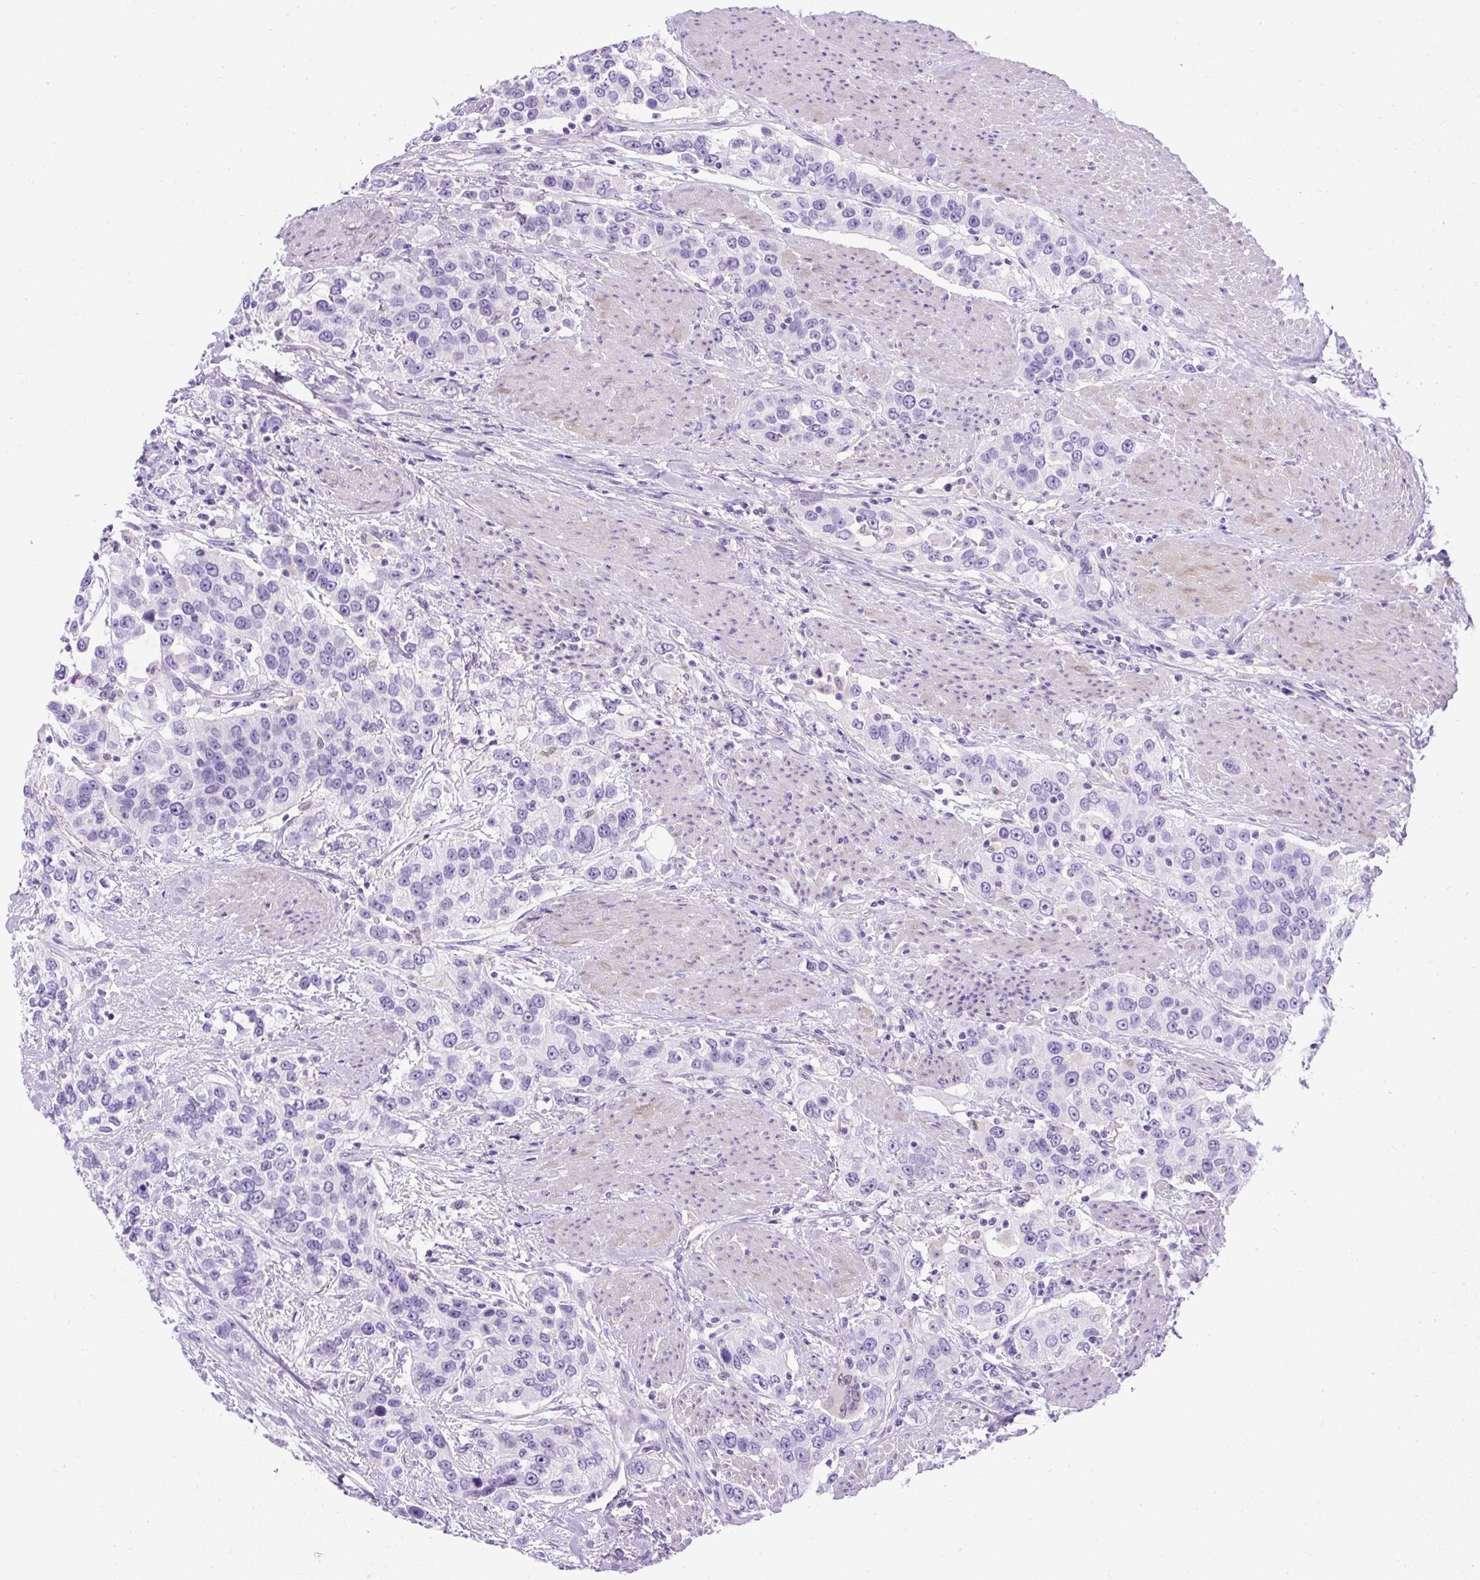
{"staining": {"intensity": "negative", "quantity": "none", "location": "none"}, "tissue": "urothelial cancer", "cell_type": "Tumor cells", "image_type": "cancer", "snomed": [{"axis": "morphology", "description": "Urothelial carcinoma, High grade"}, {"axis": "topography", "description": "Urinary bladder"}], "caption": "Immunohistochemistry (IHC) image of human high-grade urothelial carcinoma stained for a protein (brown), which shows no expression in tumor cells. (DAB immunohistochemistry with hematoxylin counter stain).", "gene": "UPP1", "patient": {"sex": "female", "age": 80}}